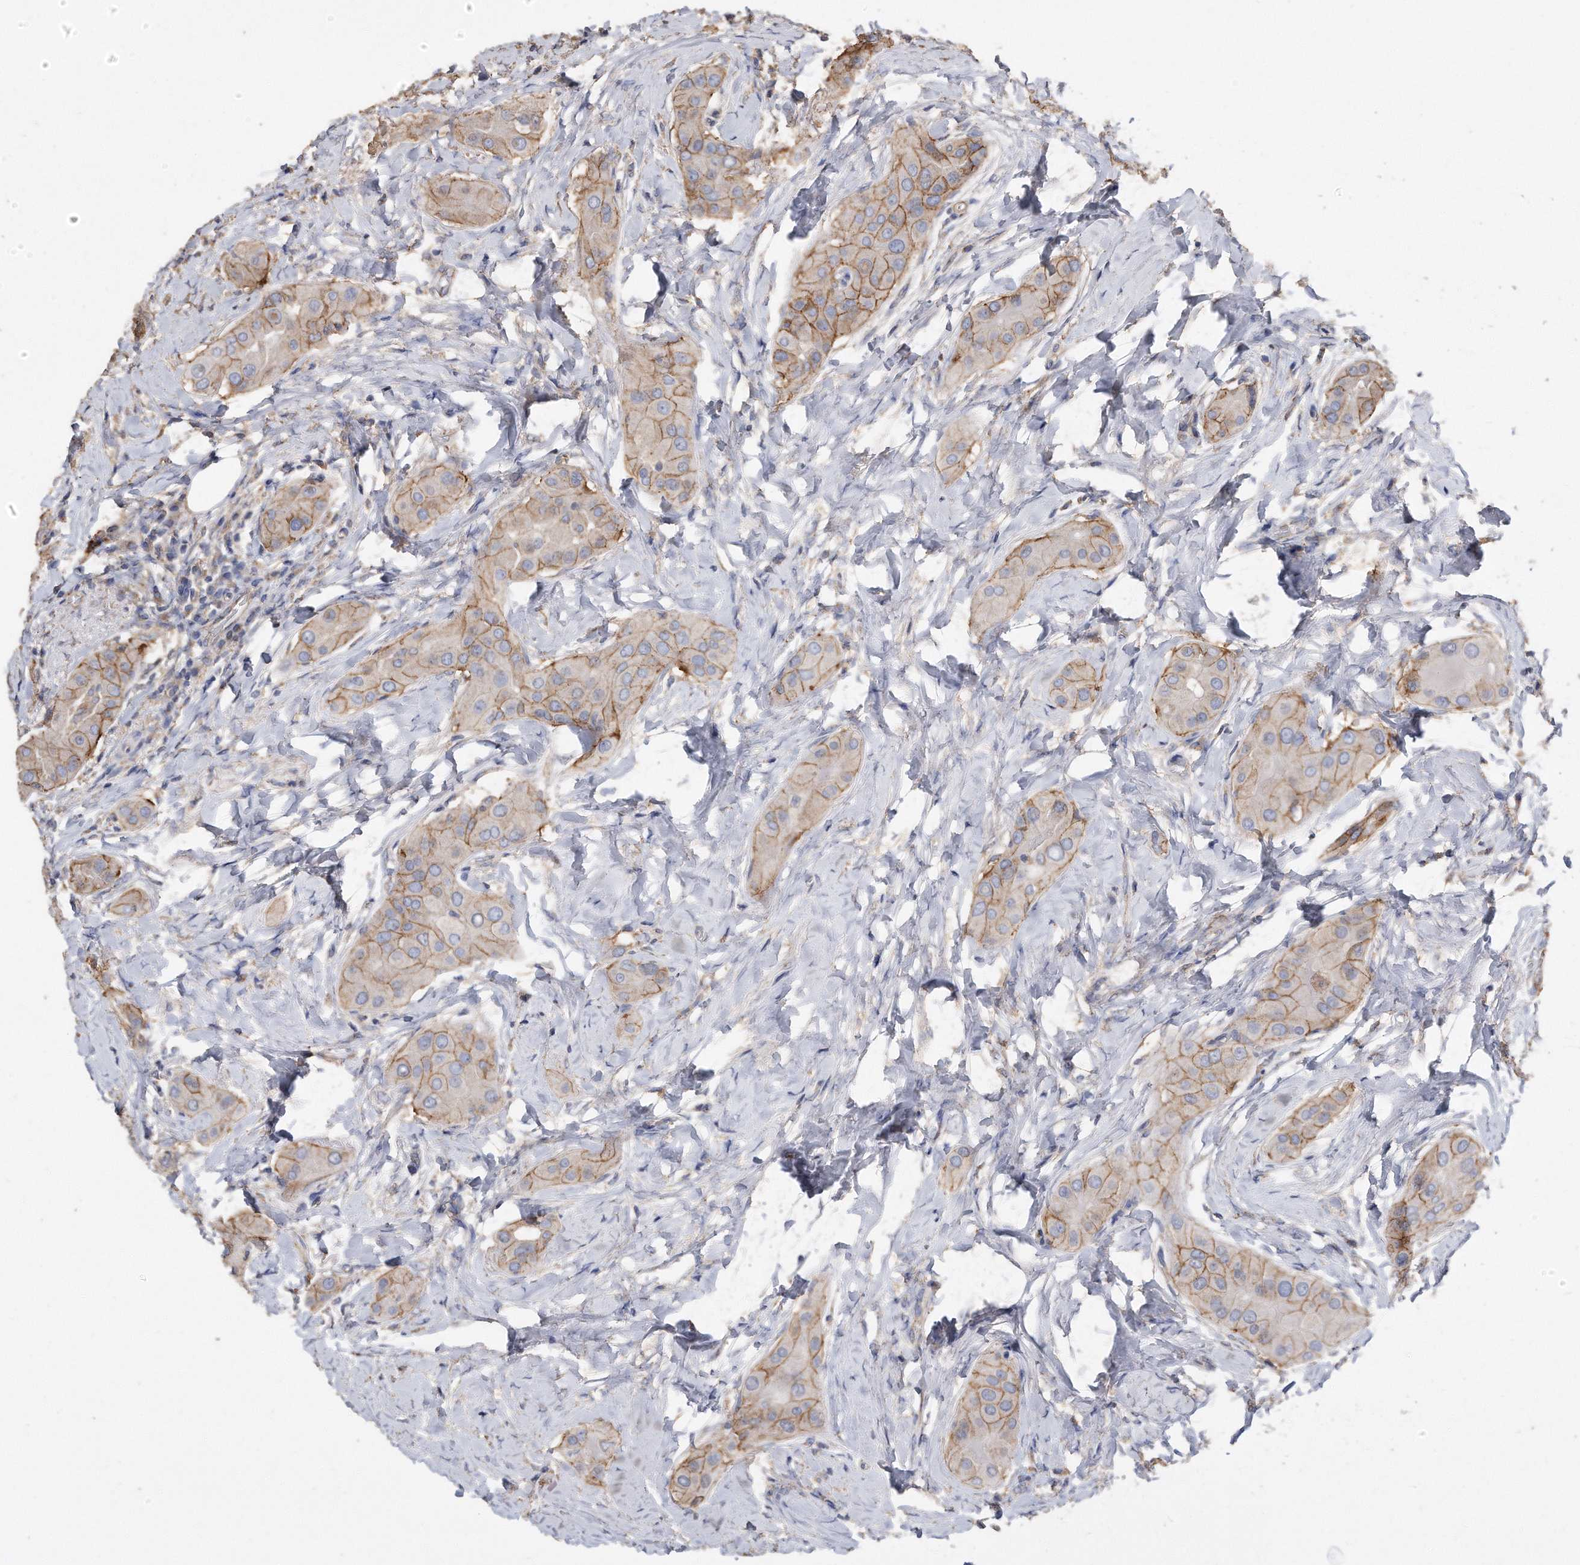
{"staining": {"intensity": "moderate", "quantity": ">75%", "location": "cytoplasmic/membranous"}, "tissue": "thyroid cancer", "cell_type": "Tumor cells", "image_type": "cancer", "snomed": [{"axis": "morphology", "description": "Papillary adenocarcinoma, NOS"}, {"axis": "topography", "description": "Thyroid gland"}], "caption": "Protein analysis of thyroid cancer tissue exhibits moderate cytoplasmic/membranous staining in approximately >75% of tumor cells.", "gene": "CDCP1", "patient": {"sex": "male", "age": 33}}